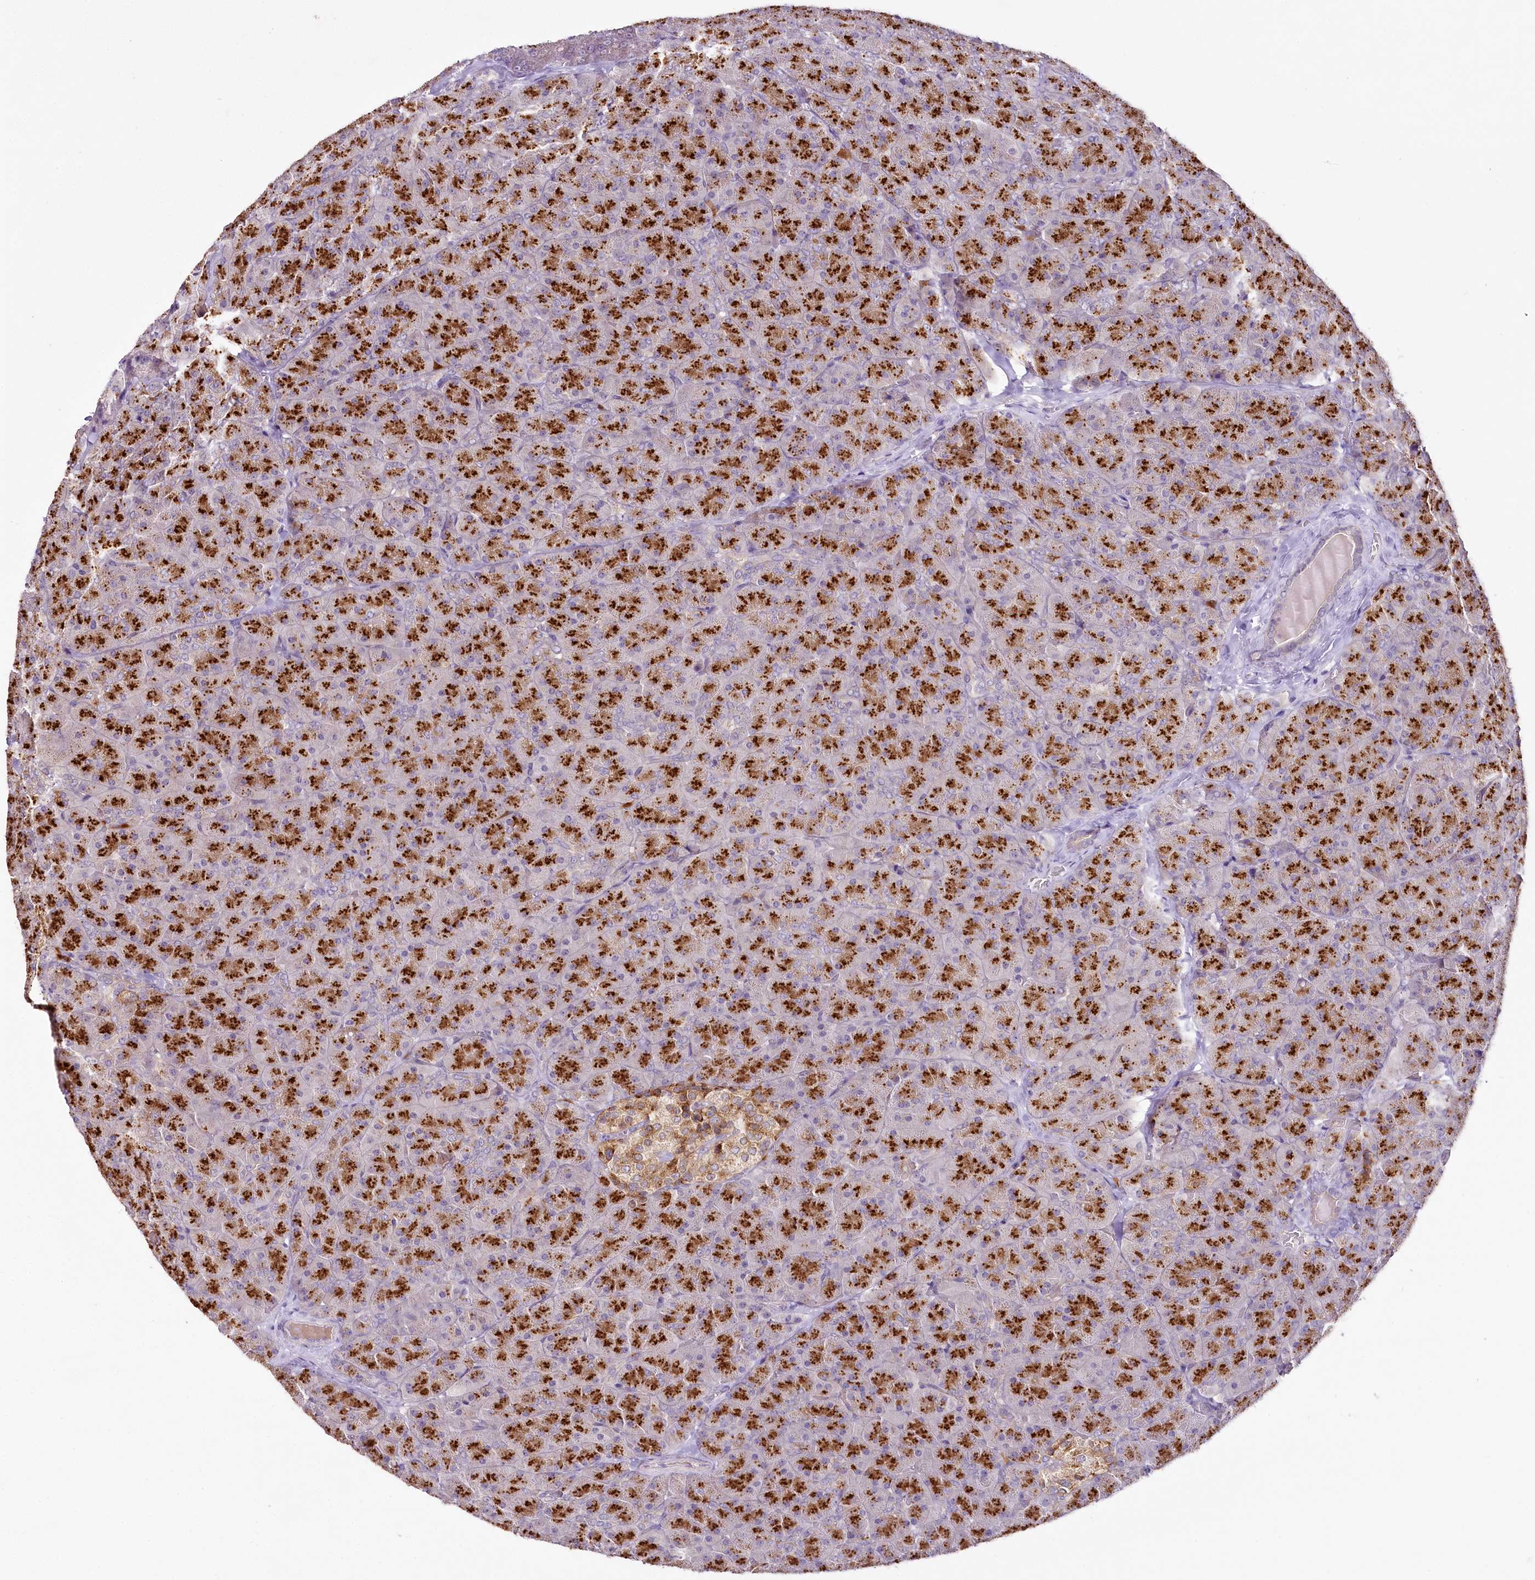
{"staining": {"intensity": "strong", "quantity": ">75%", "location": "cytoplasmic/membranous"}, "tissue": "pancreas", "cell_type": "Exocrine glandular cells", "image_type": "normal", "snomed": [{"axis": "morphology", "description": "Normal tissue, NOS"}, {"axis": "topography", "description": "Pancreas"}], "caption": "Strong cytoplasmic/membranous protein staining is present in about >75% of exocrine glandular cells in pancreas.", "gene": "VWA5A", "patient": {"sex": "male", "age": 36}}